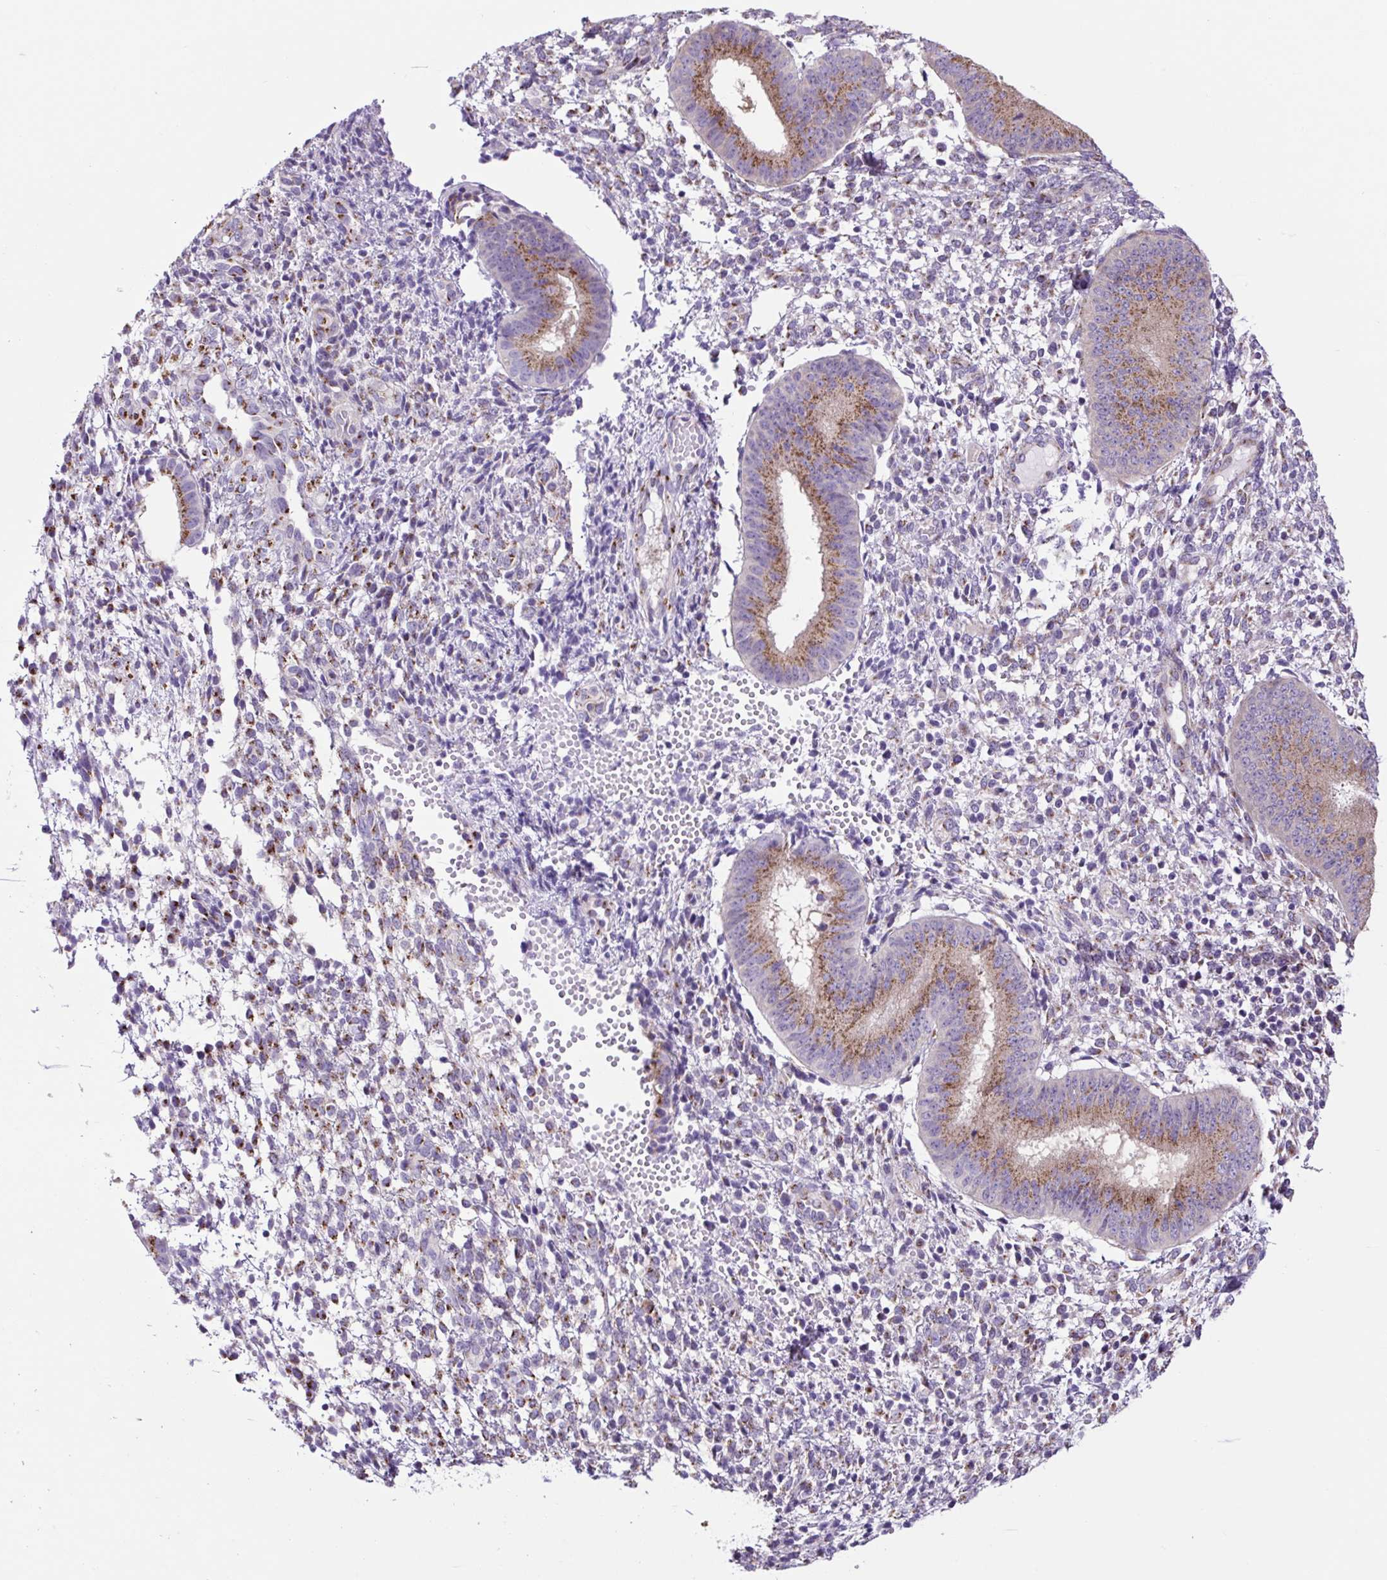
{"staining": {"intensity": "moderate", "quantity": "<25%", "location": "cytoplasmic/membranous"}, "tissue": "endometrium", "cell_type": "Cells in endometrial stroma", "image_type": "normal", "snomed": [{"axis": "morphology", "description": "Normal tissue, NOS"}, {"axis": "topography", "description": "Endometrium"}], "caption": "Immunohistochemical staining of benign endometrium shows moderate cytoplasmic/membranous protein positivity in about <25% of cells in endometrial stroma.", "gene": "GORASP1", "patient": {"sex": "female", "age": 49}}